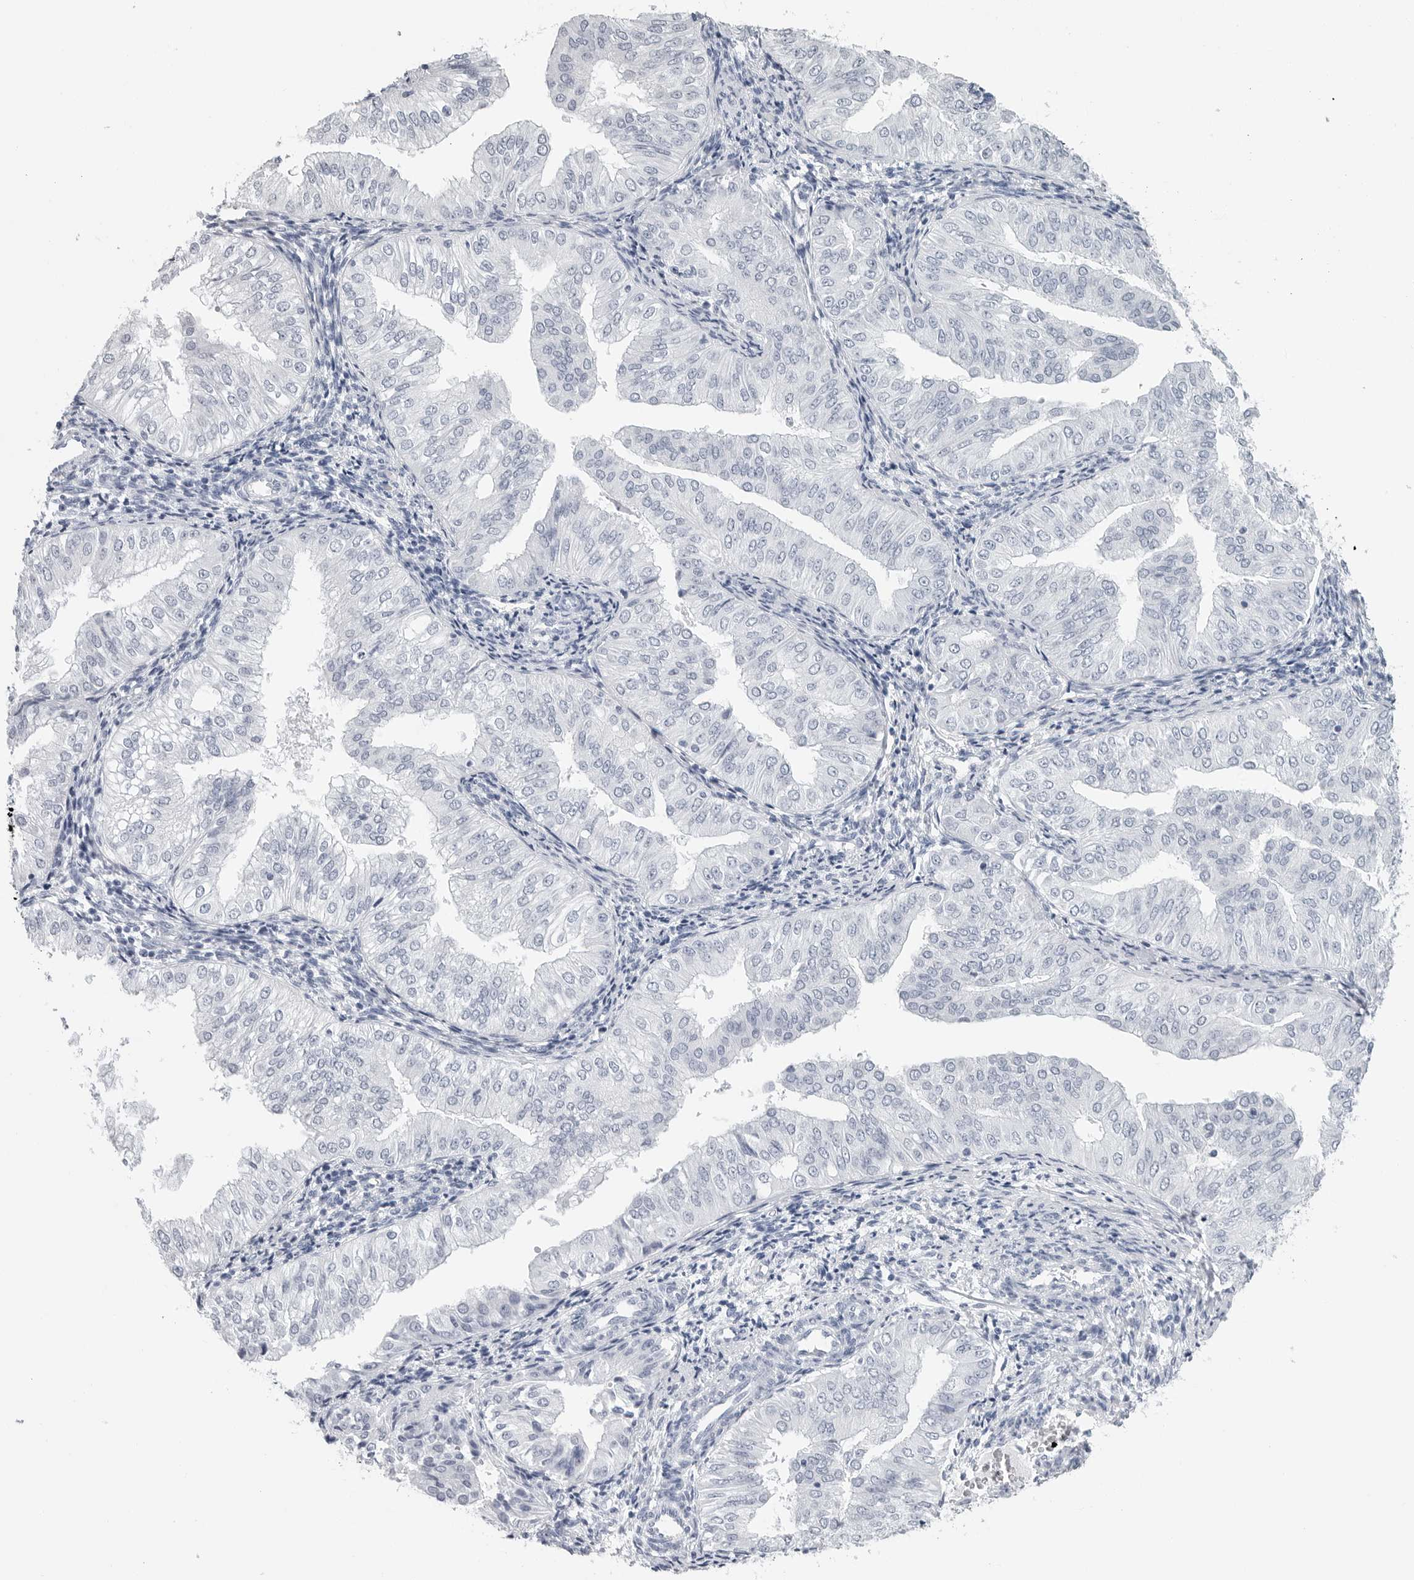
{"staining": {"intensity": "negative", "quantity": "none", "location": "none"}, "tissue": "endometrial cancer", "cell_type": "Tumor cells", "image_type": "cancer", "snomed": [{"axis": "morphology", "description": "Normal tissue, NOS"}, {"axis": "morphology", "description": "Adenocarcinoma, NOS"}, {"axis": "topography", "description": "Endometrium"}], "caption": "There is no significant staining in tumor cells of endometrial cancer.", "gene": "CSH1", "patient": {"sex": "female", "age": 53}}